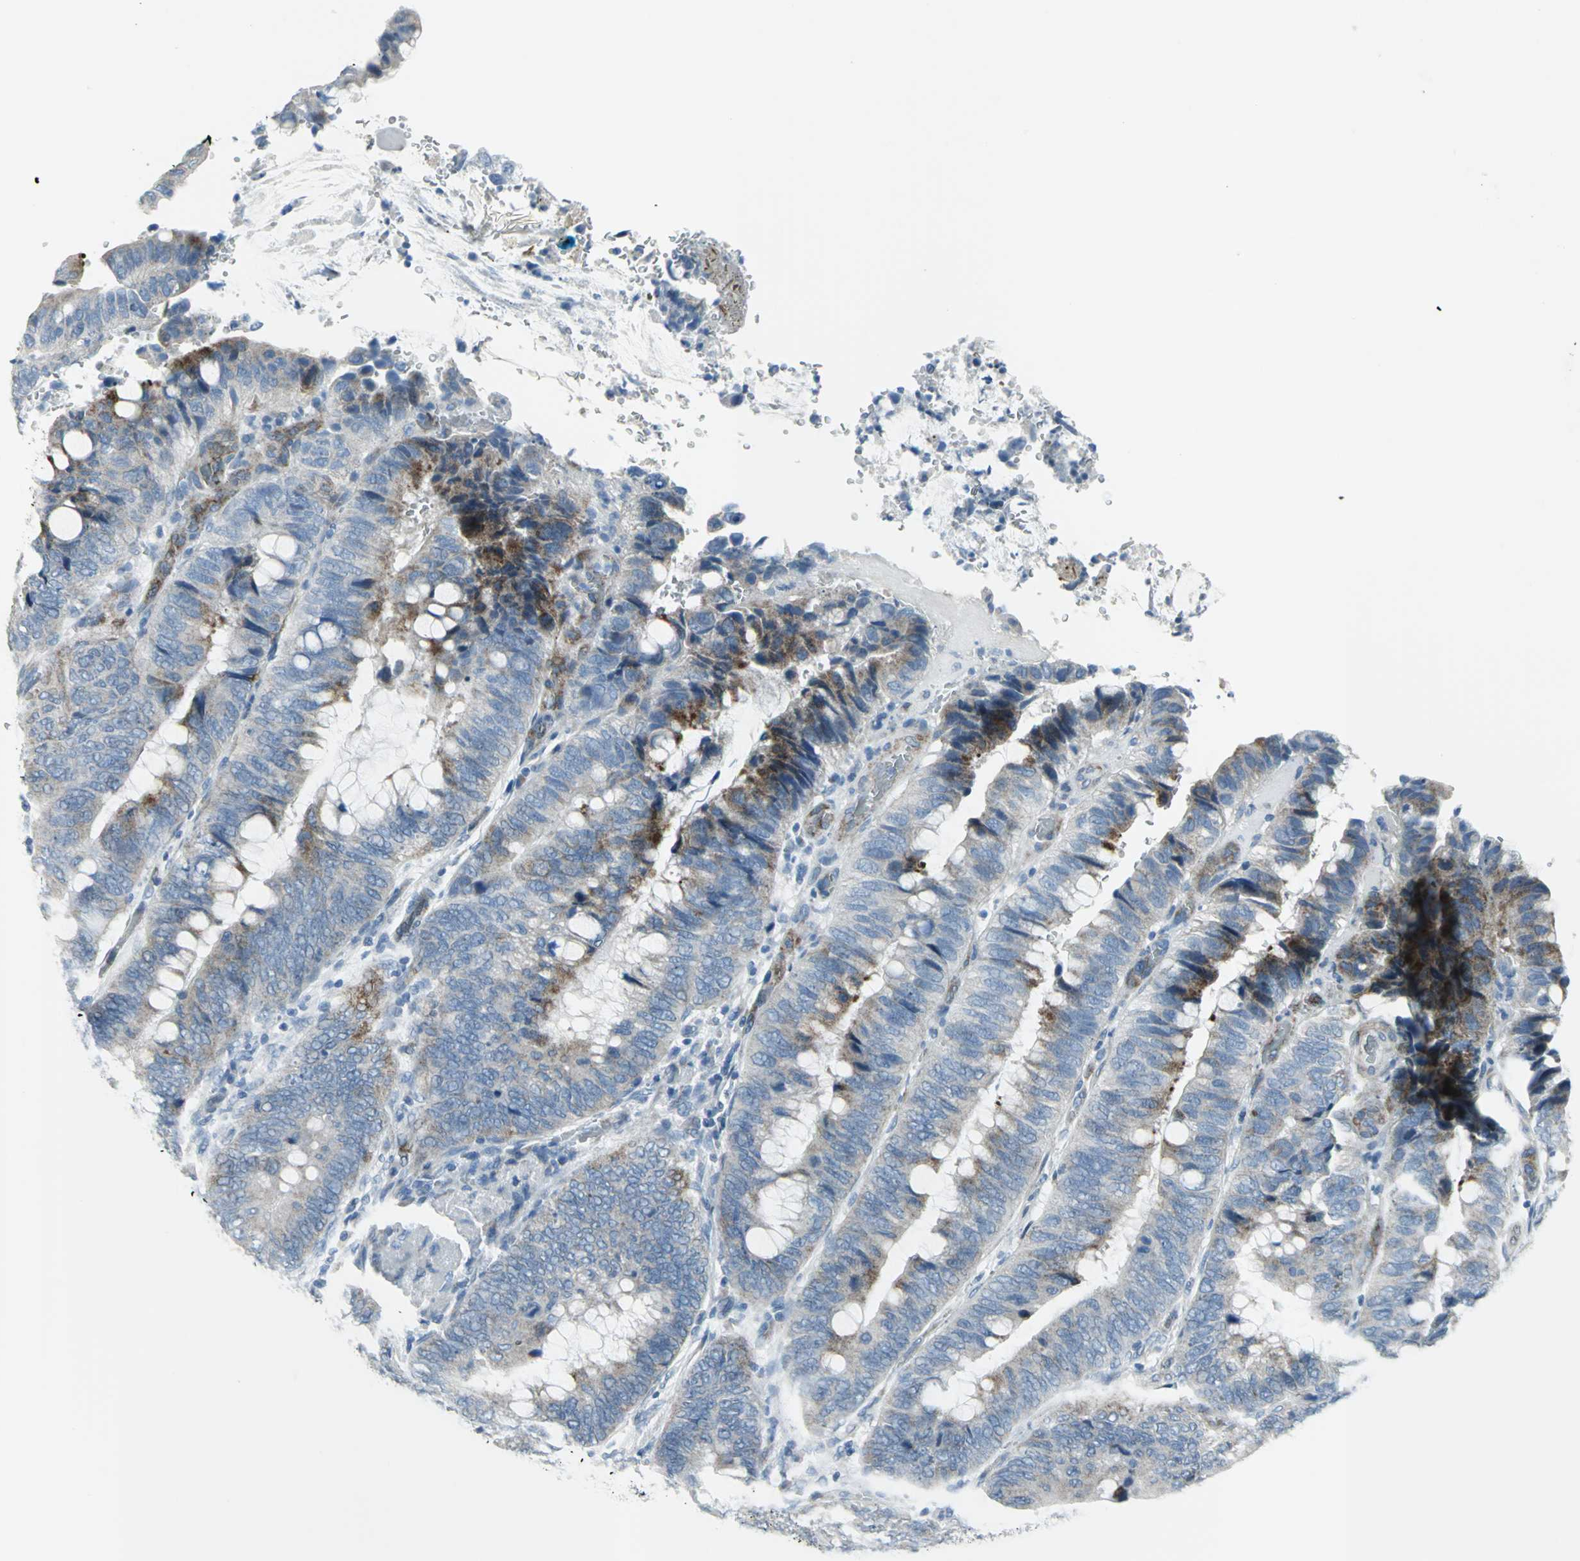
{"staining": {"intensity": "moderate", "quantity": "25%-75%", "location": "cytoplasmic/membranous"}, "tissue": "colorectal cancer", "cell_type": "Tumor cells", "image_type": "cancer", "snomed": [{"axis": "morphology", "description": "Normal tissue, NOS"}, {"axis": "morphology", "description": "Adenocarcinoma, NOS"}, {"axis": "topography", "description": "Rectum"}, {"axis": "topography", "description": "Peripheral nerve tissue"}], "caption": "Colorectal cancer (adenocarcinoma) stained with a brown dye reveals moderate cytoplasmic/membranous positive staining in about 25%-75% of tumor cells.", "gene": "DNAI2", "patient": {"sex": "male", "age": 92}}